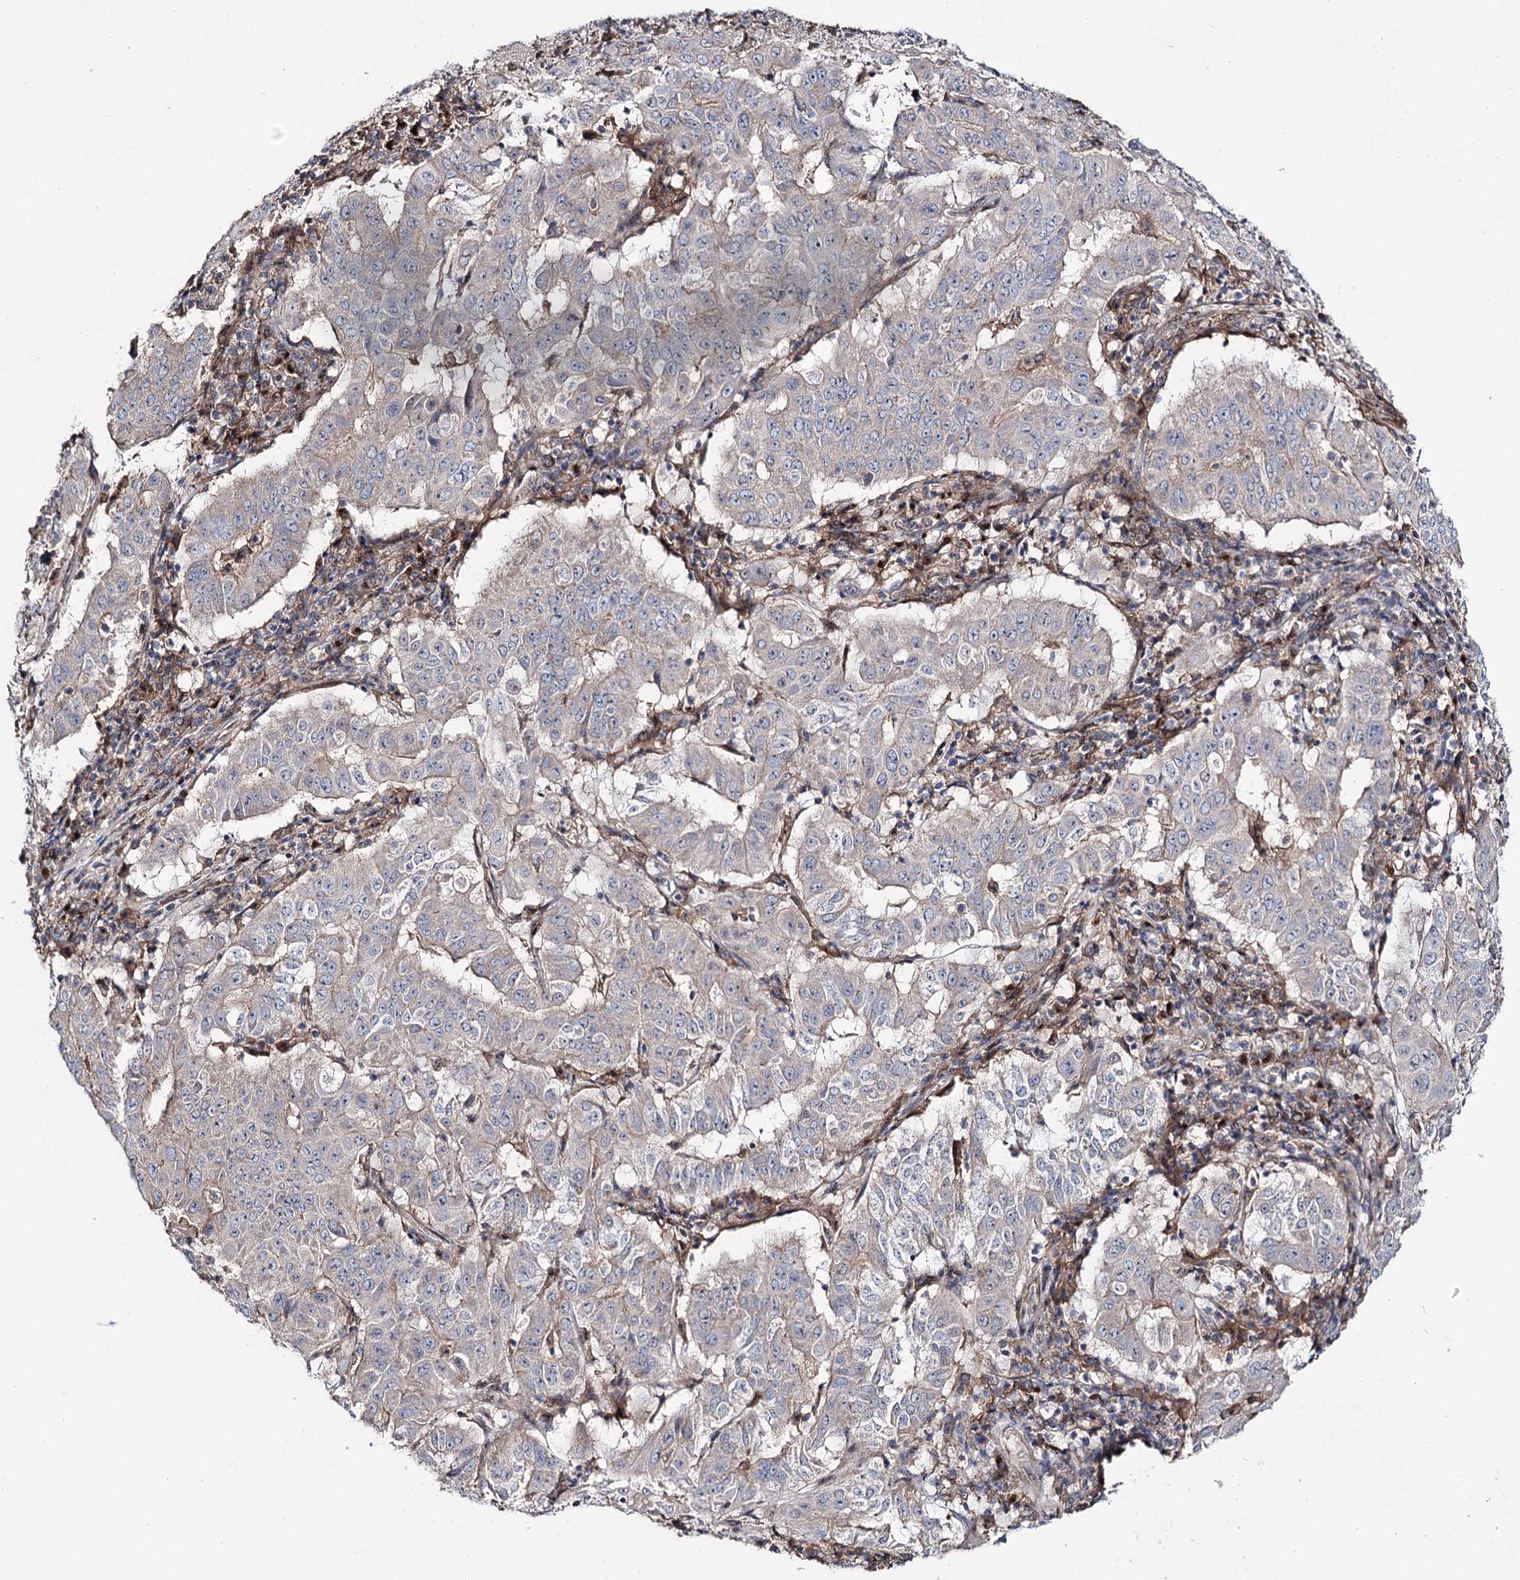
{"staining": {"intensity": "weak", "quantity": "<25%", "location": "cytoplasmic/membranous"}, "tissue": "pancreatic cancer", "cell_type": "Tumor cells", "image_type": "cancer", "snomed": [{"axis": "morphology", "description": "Adenocarcinoma, NOS"}, {"axis": "topography", "description": "Pancreas"}], "caption": "This is a photomicrograph of IHC staining of pancreatic cancer, which shows no positivity in tumor cells. (DAB (3,3'-diaminobenzidine) IHC with hematoxylin counter stain).", "gene": "SEC24A", "patient": {"sex": "male", "age": 63}}